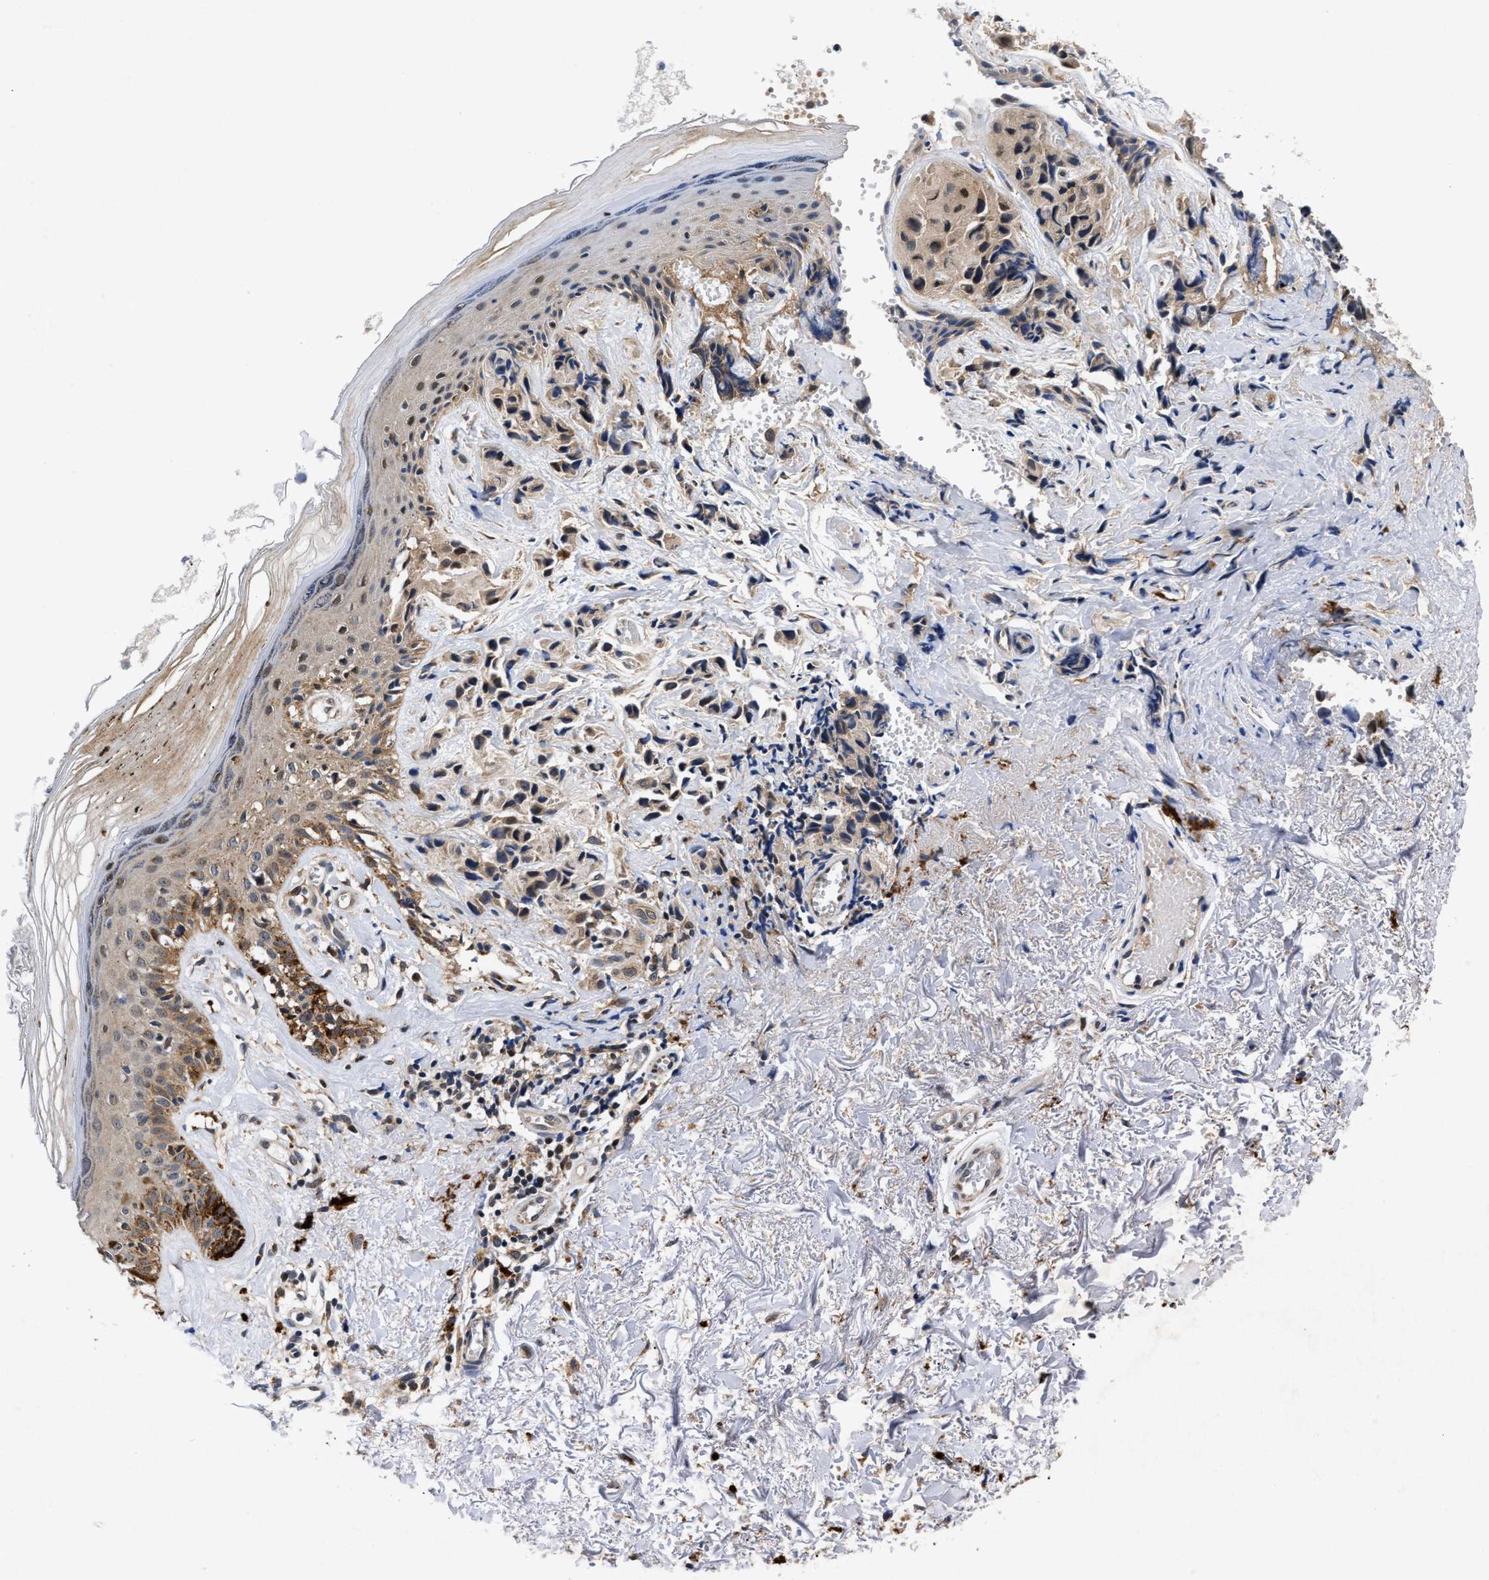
{"staining": {"intensity": "weak", "quantity": ">75%", "location": "cytoplasmic/membranous"}, "tissue": "melanoma", "cell_type": "Tumor cells", "image_type": "cancer", "snomed": [{"axis": "morphology", "description": "Malignant melanoma, NOS"}, {"axis": "topography", "description": "Skin"}], "caption": "Protein analysis of melanoma tissue shows weak cytoplasmic/membranous positivity in approximately >75% of tumor cells. (DAB IHC with brightfield microscopy, high magnification).", "gene": "CLIP2", "patient": {"sex": "female", "age": 58}}